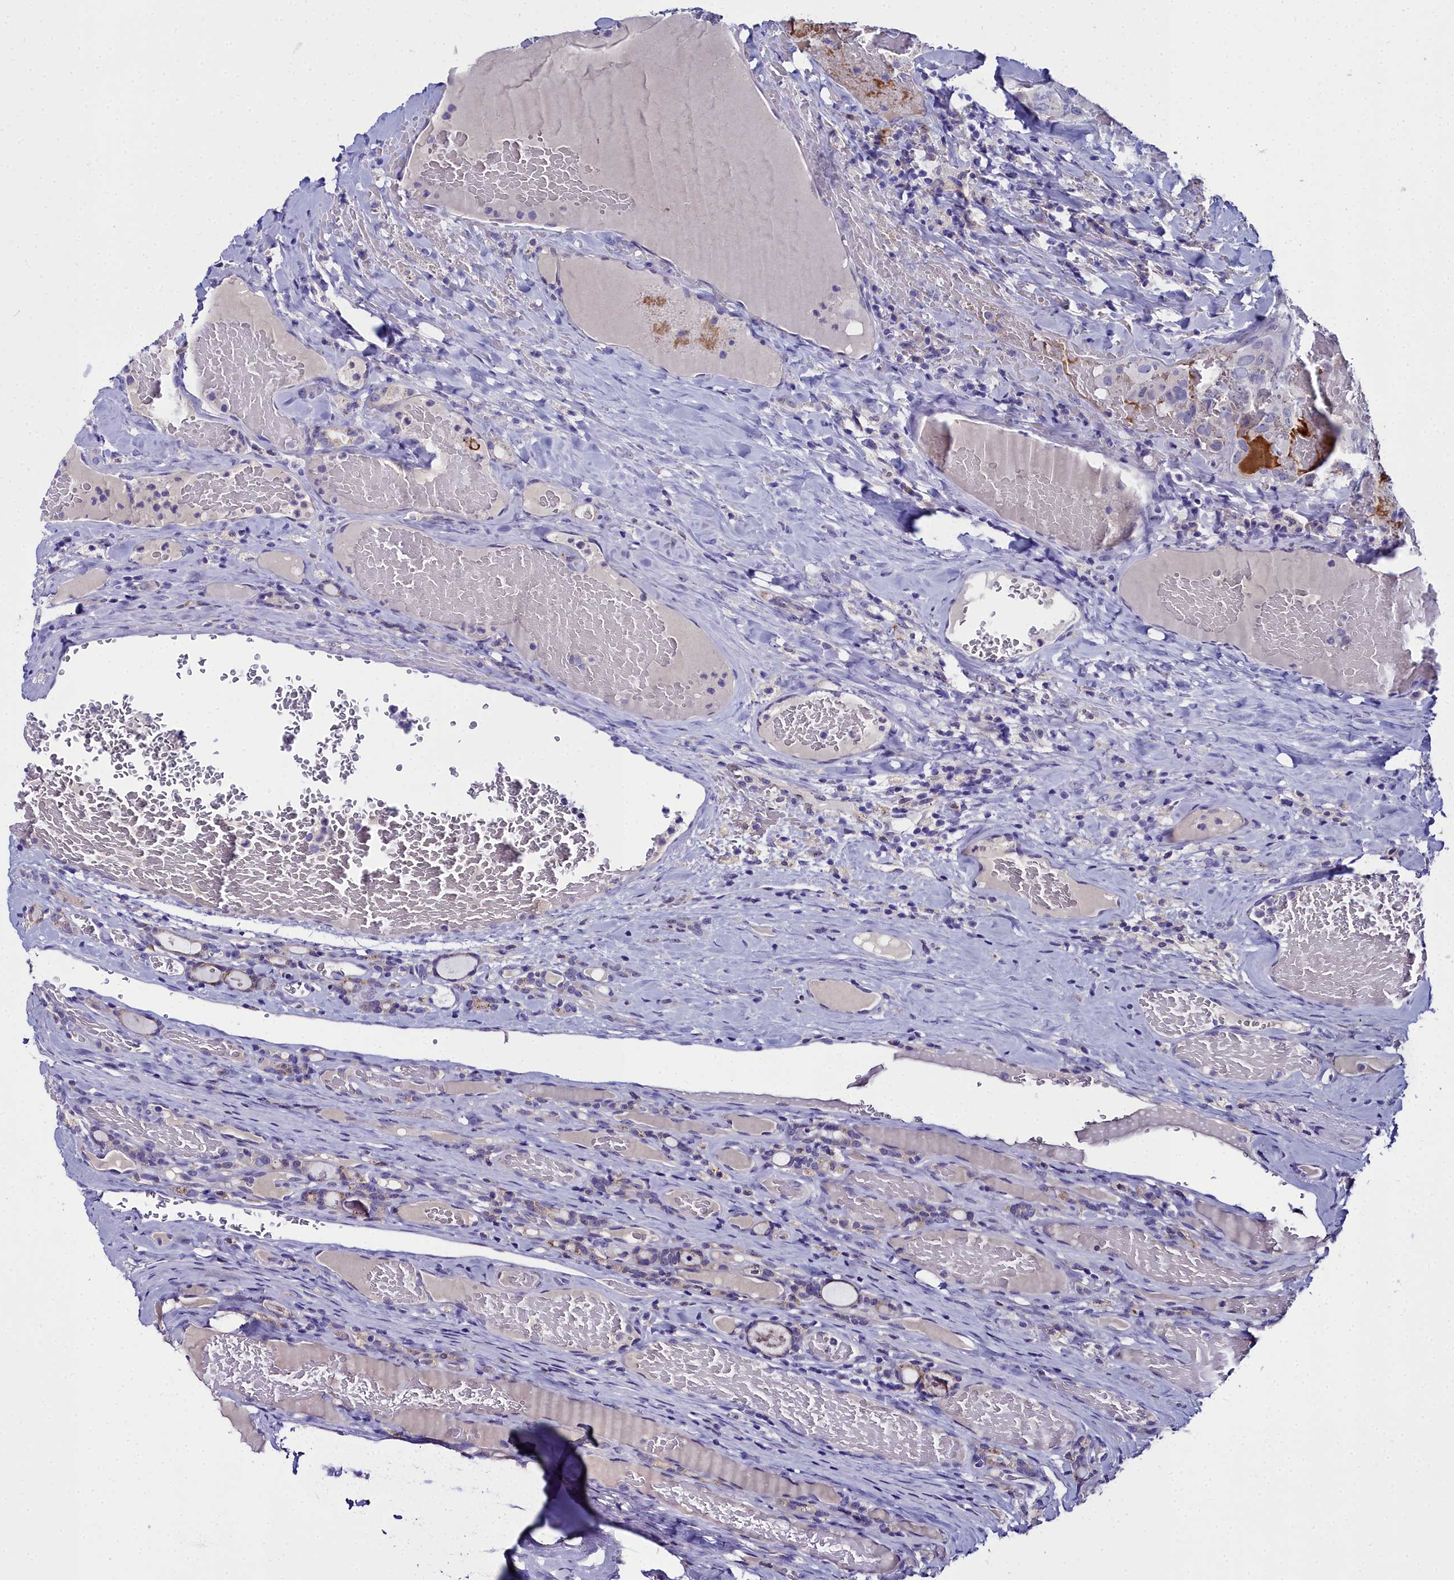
{"staining": {"intensity": "negative", "quantity": "none", "location": "none"}, "tissue": "thyroid cancer", "cell_type": "Tumor cells", "image_type": "cancer", "snomed": [{"axis": "morphology", "description": "Papillary adenocarcinoma, NOS"}, {"axis": "topography", "description": "Thyroid gland"}], "caption": "Papillary adenocarcinoma (thyroid) stained for a protein using immunohistochemistry displays no positivity tumor cells.", "gene": "ELAPOR2", "patient": {"sex": "female", "age": 72}}